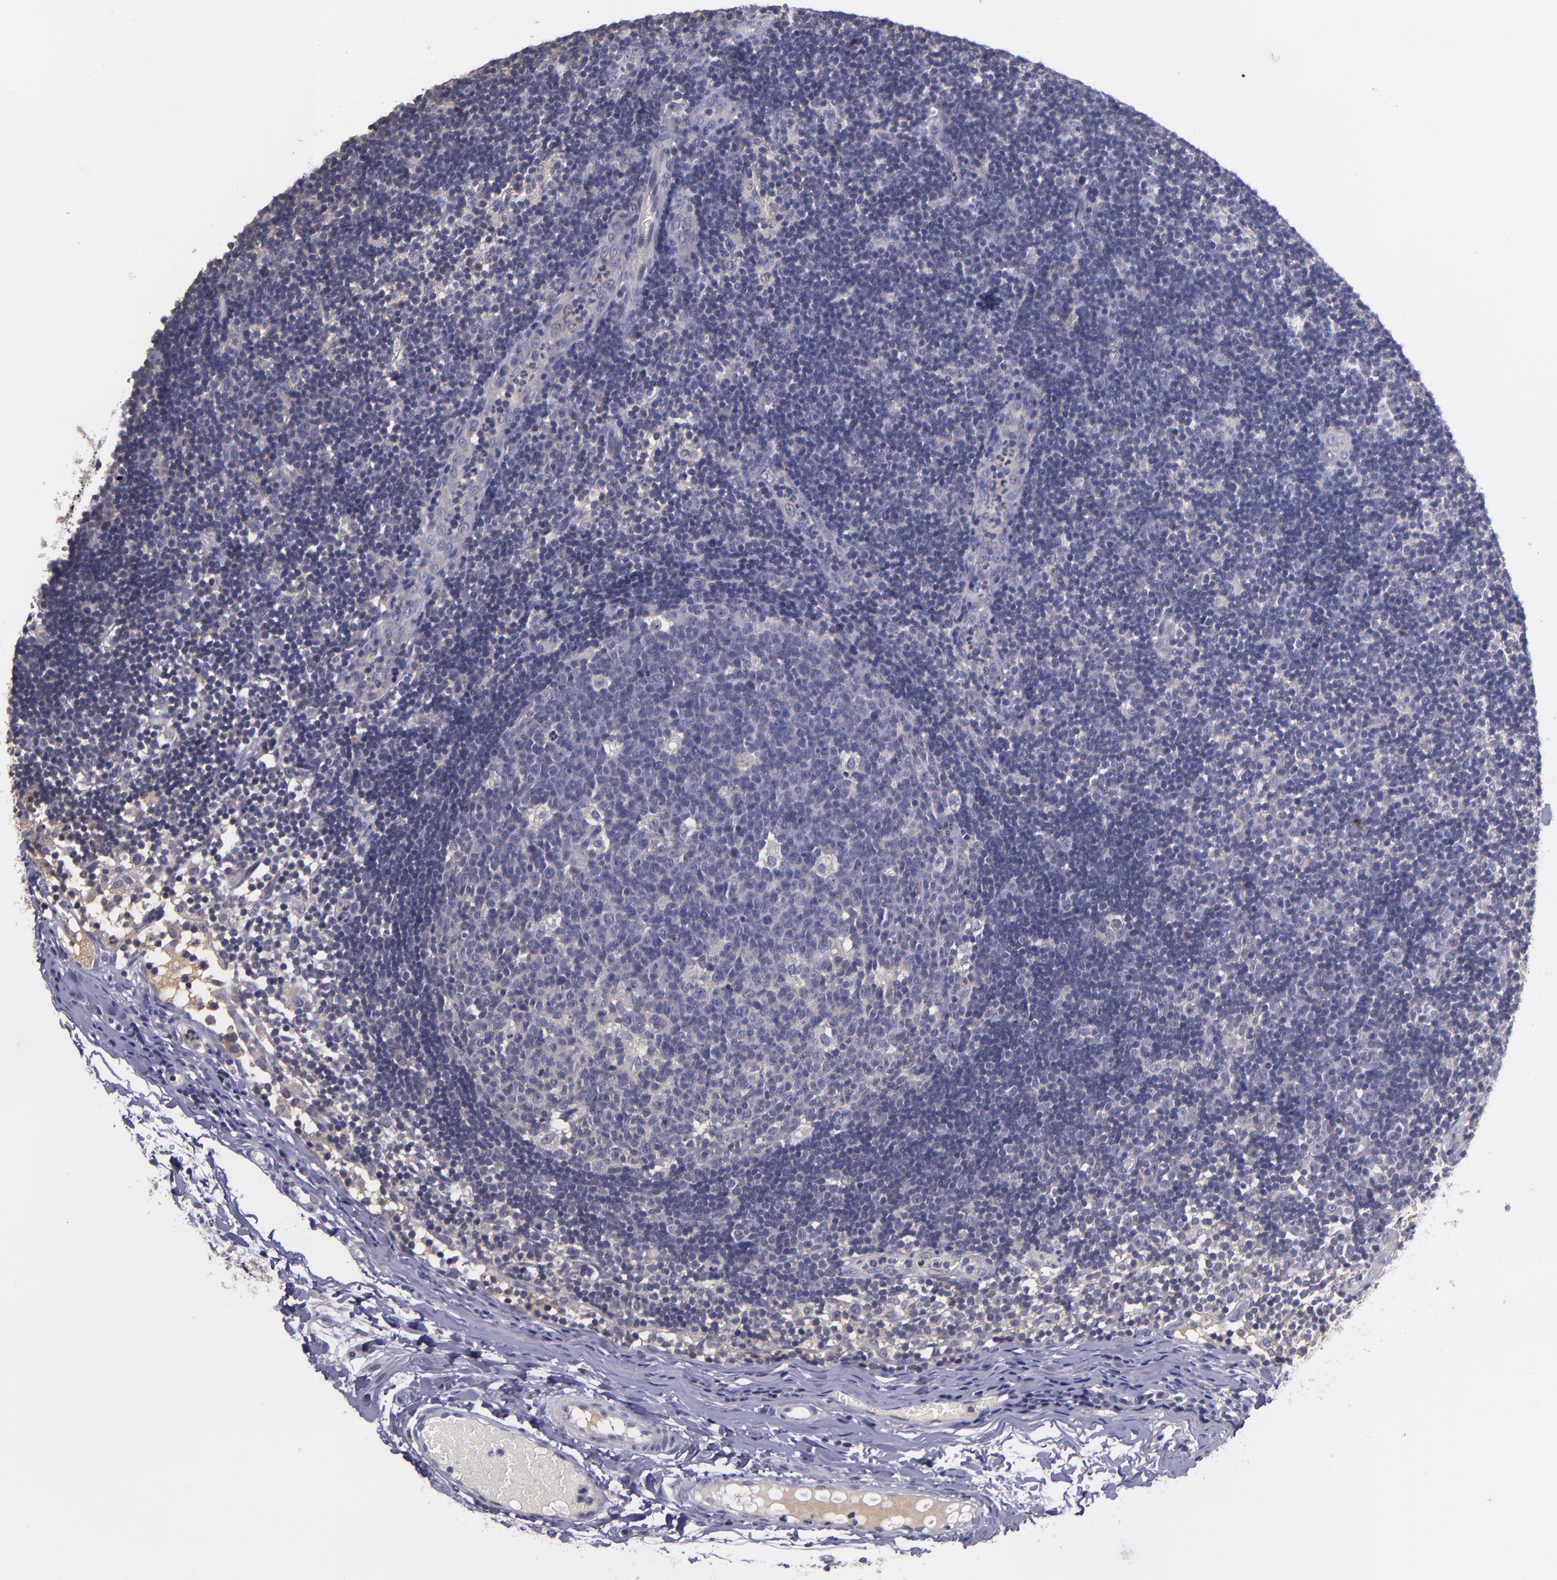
{"staining": {"intensity": "negative", "quantity": "none", "location": "none"}, "tissue": "lymph node", "cell_type": "Germinal center cells", "image_type": "normal", "snomed": [{"axis": "morphology", "description": "Normal tissue, NOS"}, {"axis": "morphology", "description": "Inflammation, NOS"}, {"axis": "topography", "description": "Lymph node"}, {"axis": "topography", "description": "Salivary gland"}], "caption": "This is an immunohistochemistry (IHC) image of unremarkable human lymph node. There is no positivity in germinal center cells.", "gene": "RBP4", "patient": {"sex": "male", "age": 3}}